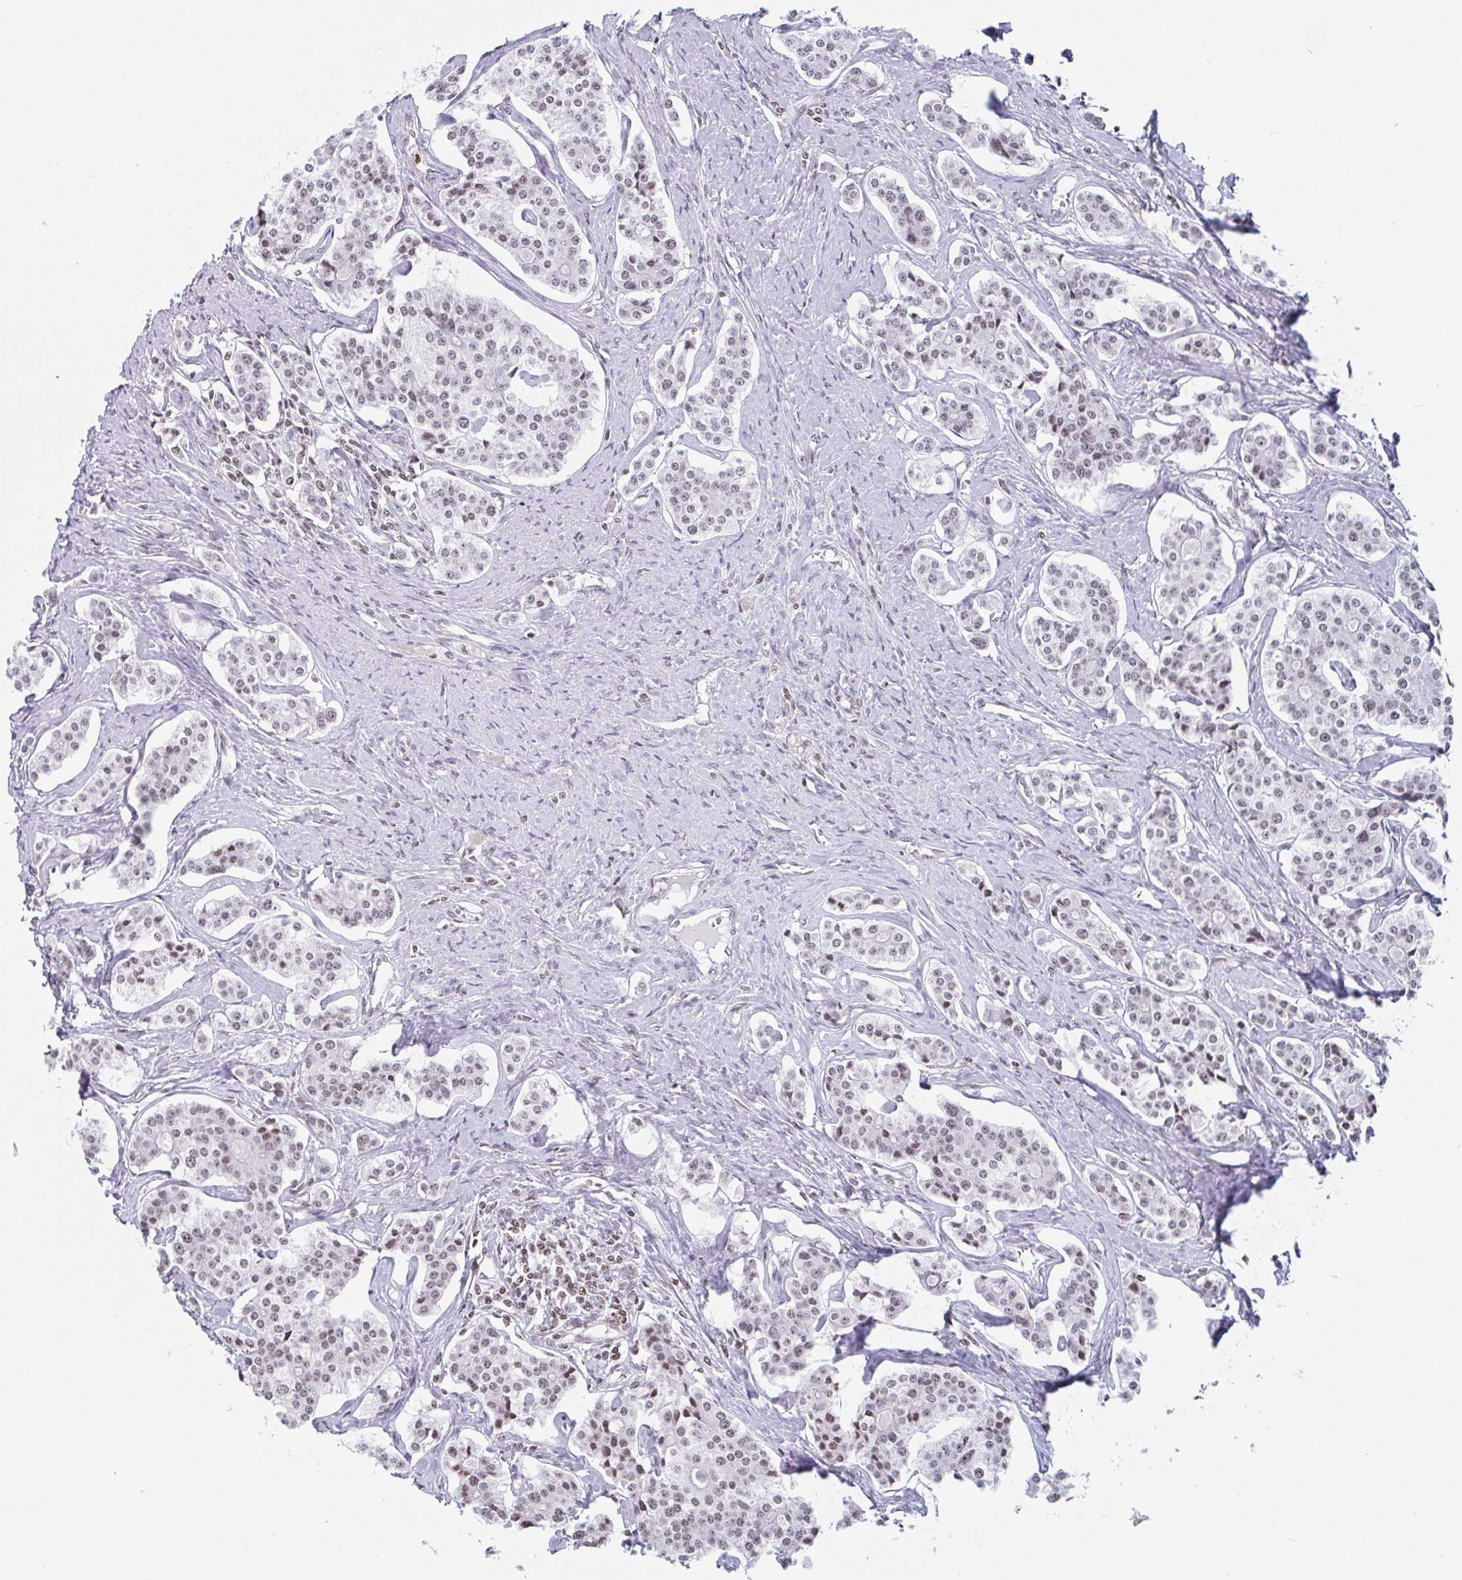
{"staining": {"intensity": "weak", "quantity": ">75%", "location": "nuclear"}, "tissue": "carcinoid", "cell_type": "Tumor cells", "image_type": "cancer", "snomed": [{"axis": "morphology", "description": "Carcinoid, malignant, NOS"}, {"axis": "topography", "description": "Small intestine"}], "caption": "IHC (DAB (3,3'-diaminobenzidine)) staining of human malignant carcinoid reveals weak nuclear protein expression in approximately >75% of tumor cells.", "gene": "NOL6", "patient": {"sex": "male", "age": 63}}